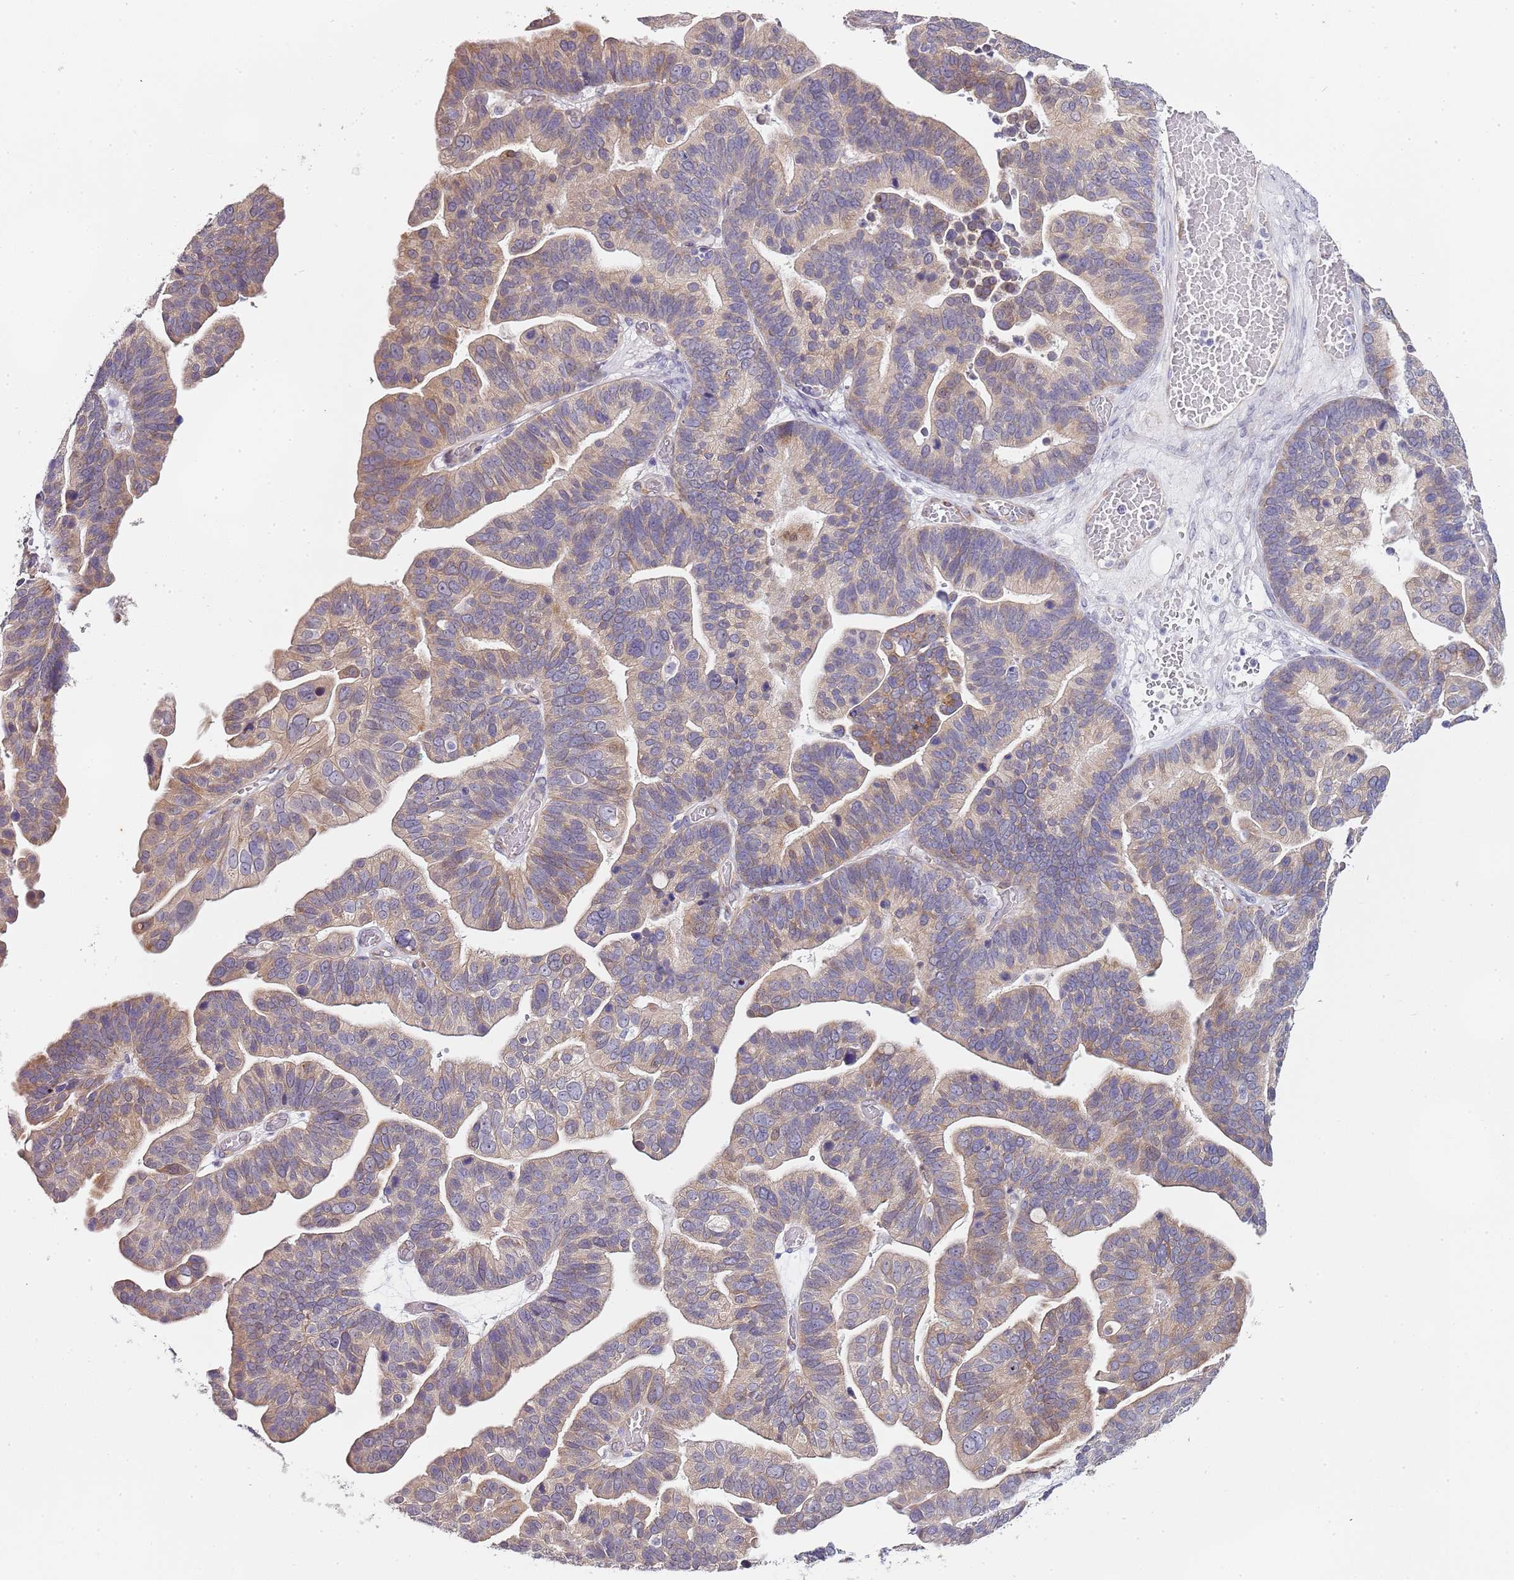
{"staining": {"intensity": "weak", "quantity": "25%-75%", "location": "cytoplasmic/membranous"}, "tissue": "ovarian cancer", "cell_type": "Tumor cells", "image_type": "cancer", "snomed": [{"axis": "morphology", "description": "Cystadenocarcinoma, serous, NOS"}, {"axis": "topography", "description": "Ovary"}], "caption": "Protein staining shows weak cytoplasmic/membranous positivity in approximately 25%-75% of tumor cells in ovarian cancer (serous cystadenocarcinoma).", "gene": "TBC1D9", "patient": {"sex": "female", "age": 56}}